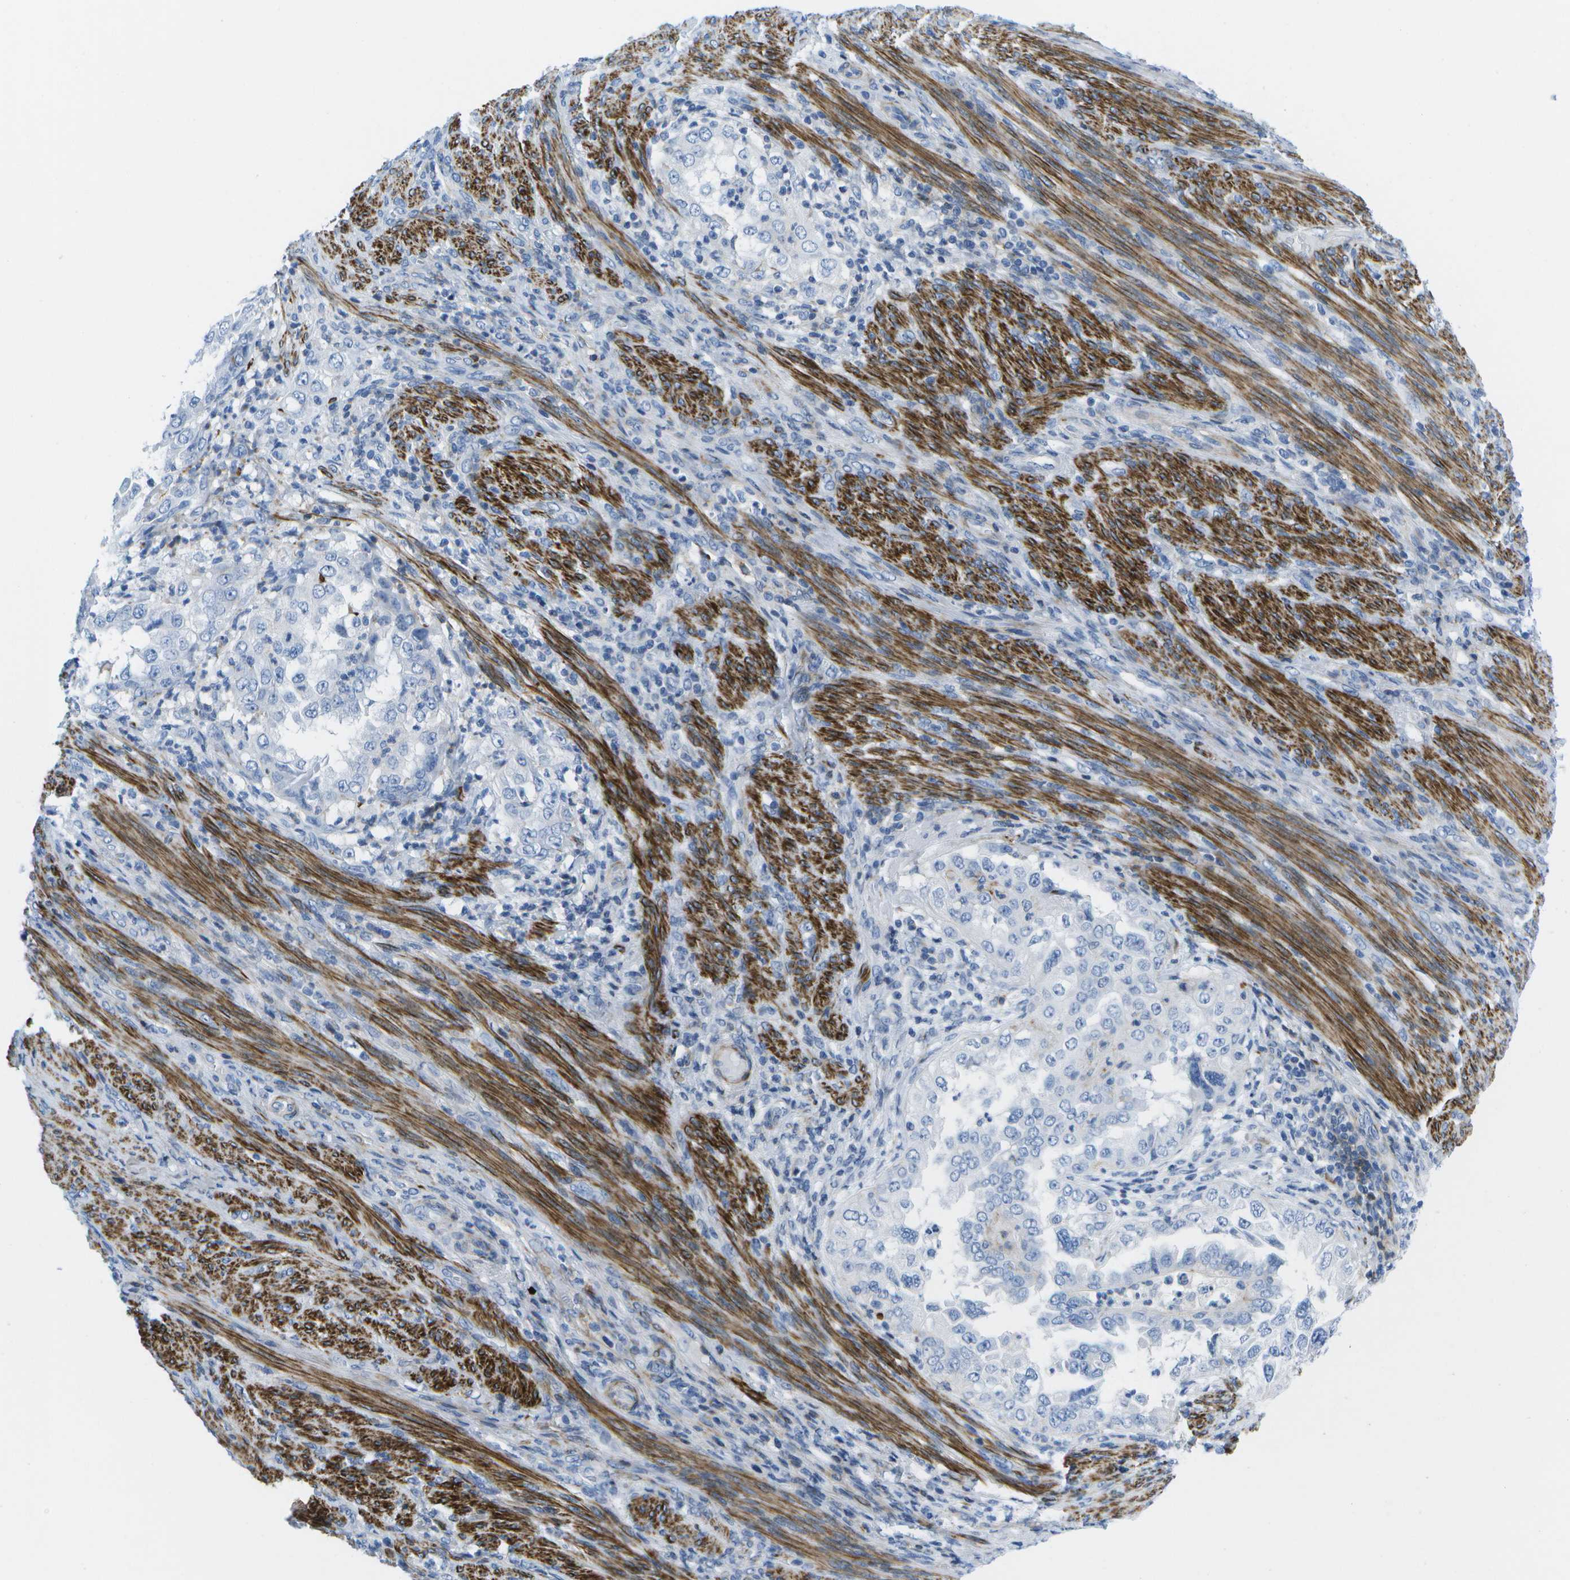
{"staining": {"intensity": "negative", "quantity": "none", "location": "none"}, "tissue": "endometrial cancer", "cell_type": "Tumor cells", "image_type": "cancer", "snomed": [{"axis": "morphology", "description": "Adenocarcinoma, NOS"}, {"axis": "topography", "description": "Endometrium"}], "caption": "The micrograph displays no significant positivity in tumor cells of endometrial cancer.", "gene": "ADGRG6", "patient": {"sex": "female", "age": 85}}